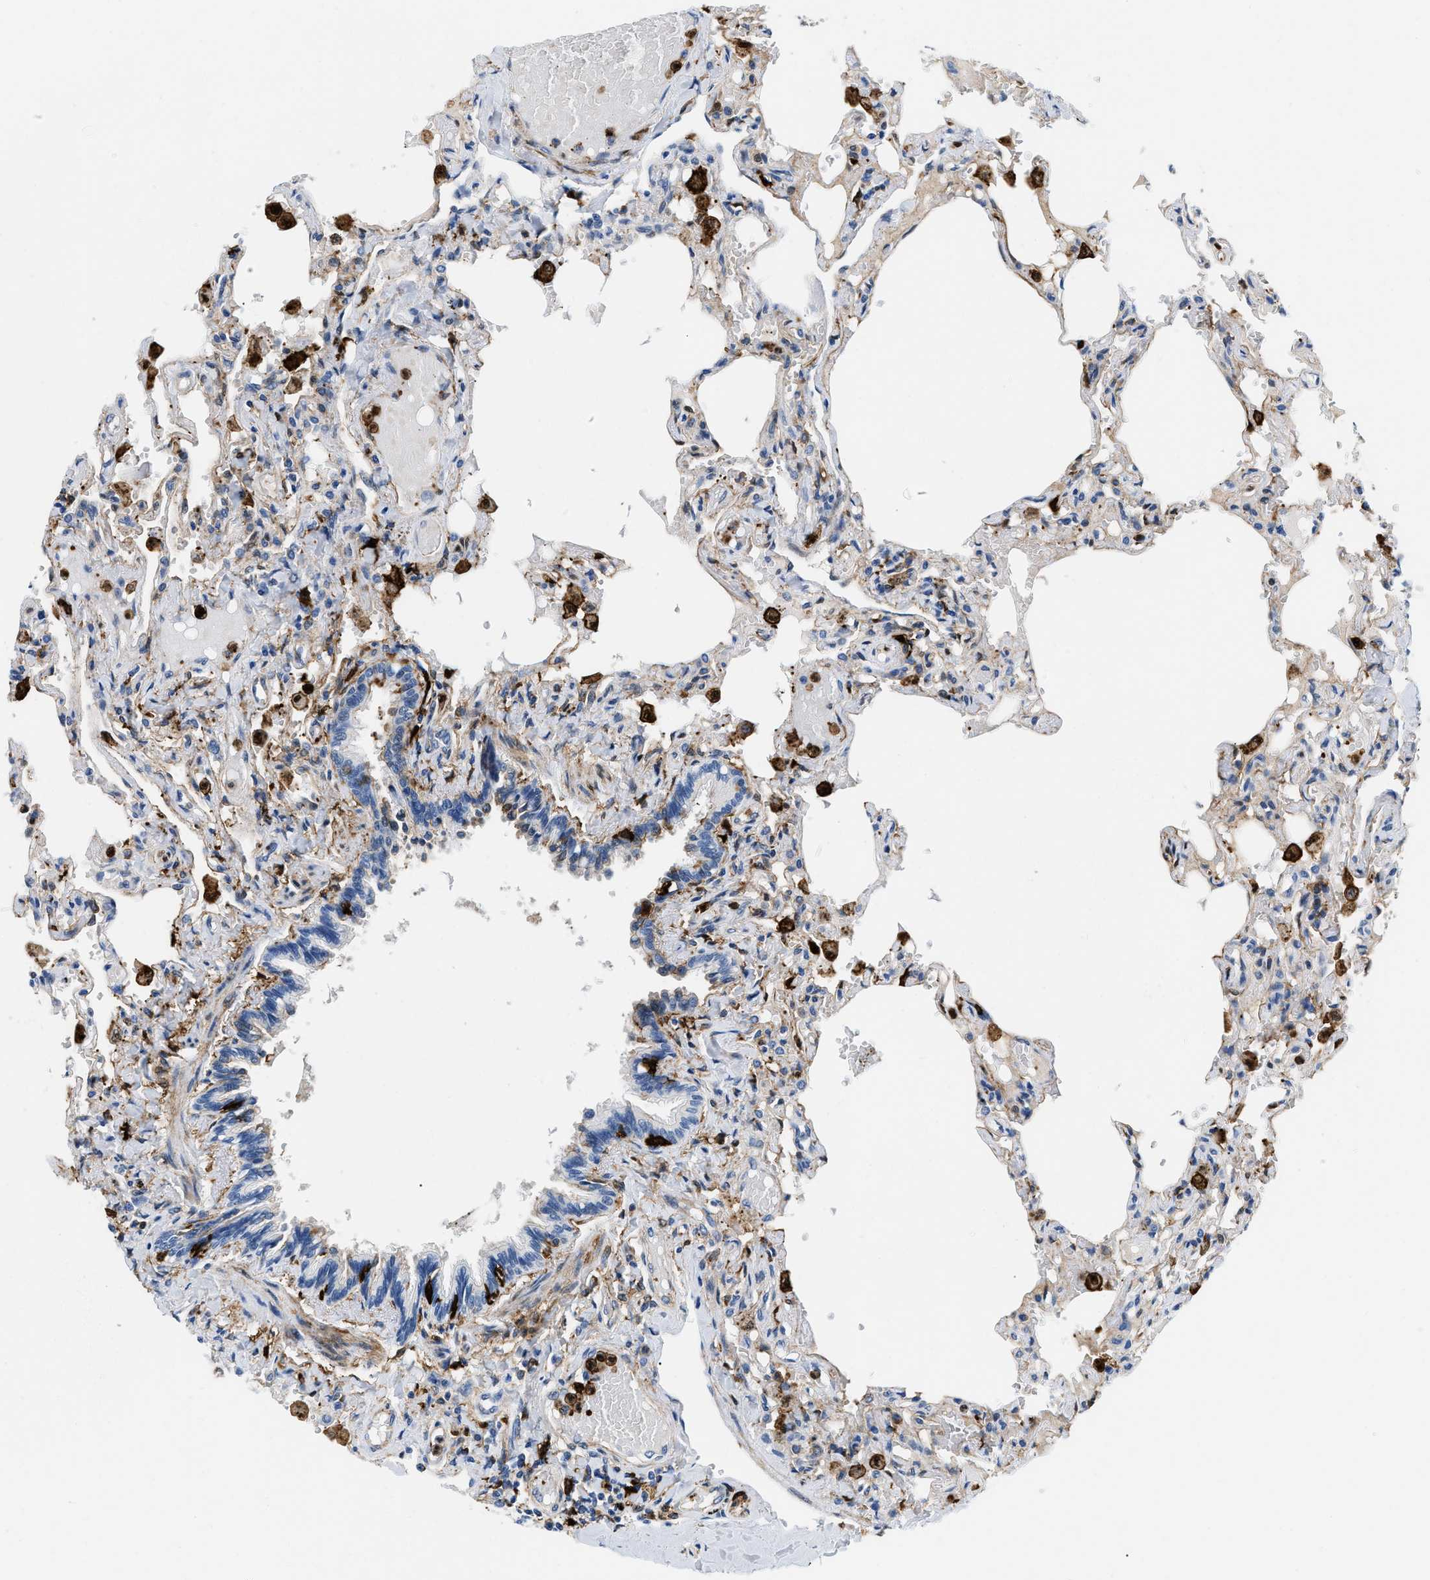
{"staining": {"intensity": "weak", "quantity": "25%-75%", "location": "cytoplasmic/membranous"}, "tissue": "lung", "cell_type": "Alveolar cells", "image_type": "normal", "snomed": [{"axis": "morphology", "description": "Normal tissue, NOS"}, {"axis": "topography", "description": "Lung"}], "caption": "This is a photomicrograph of IHC staining of benign lung, which shows weak expression in the cytoplasmic/membranous of alveolar cells.", "gene": "GSN", "patient": {"sex": "male", "age": 21}}